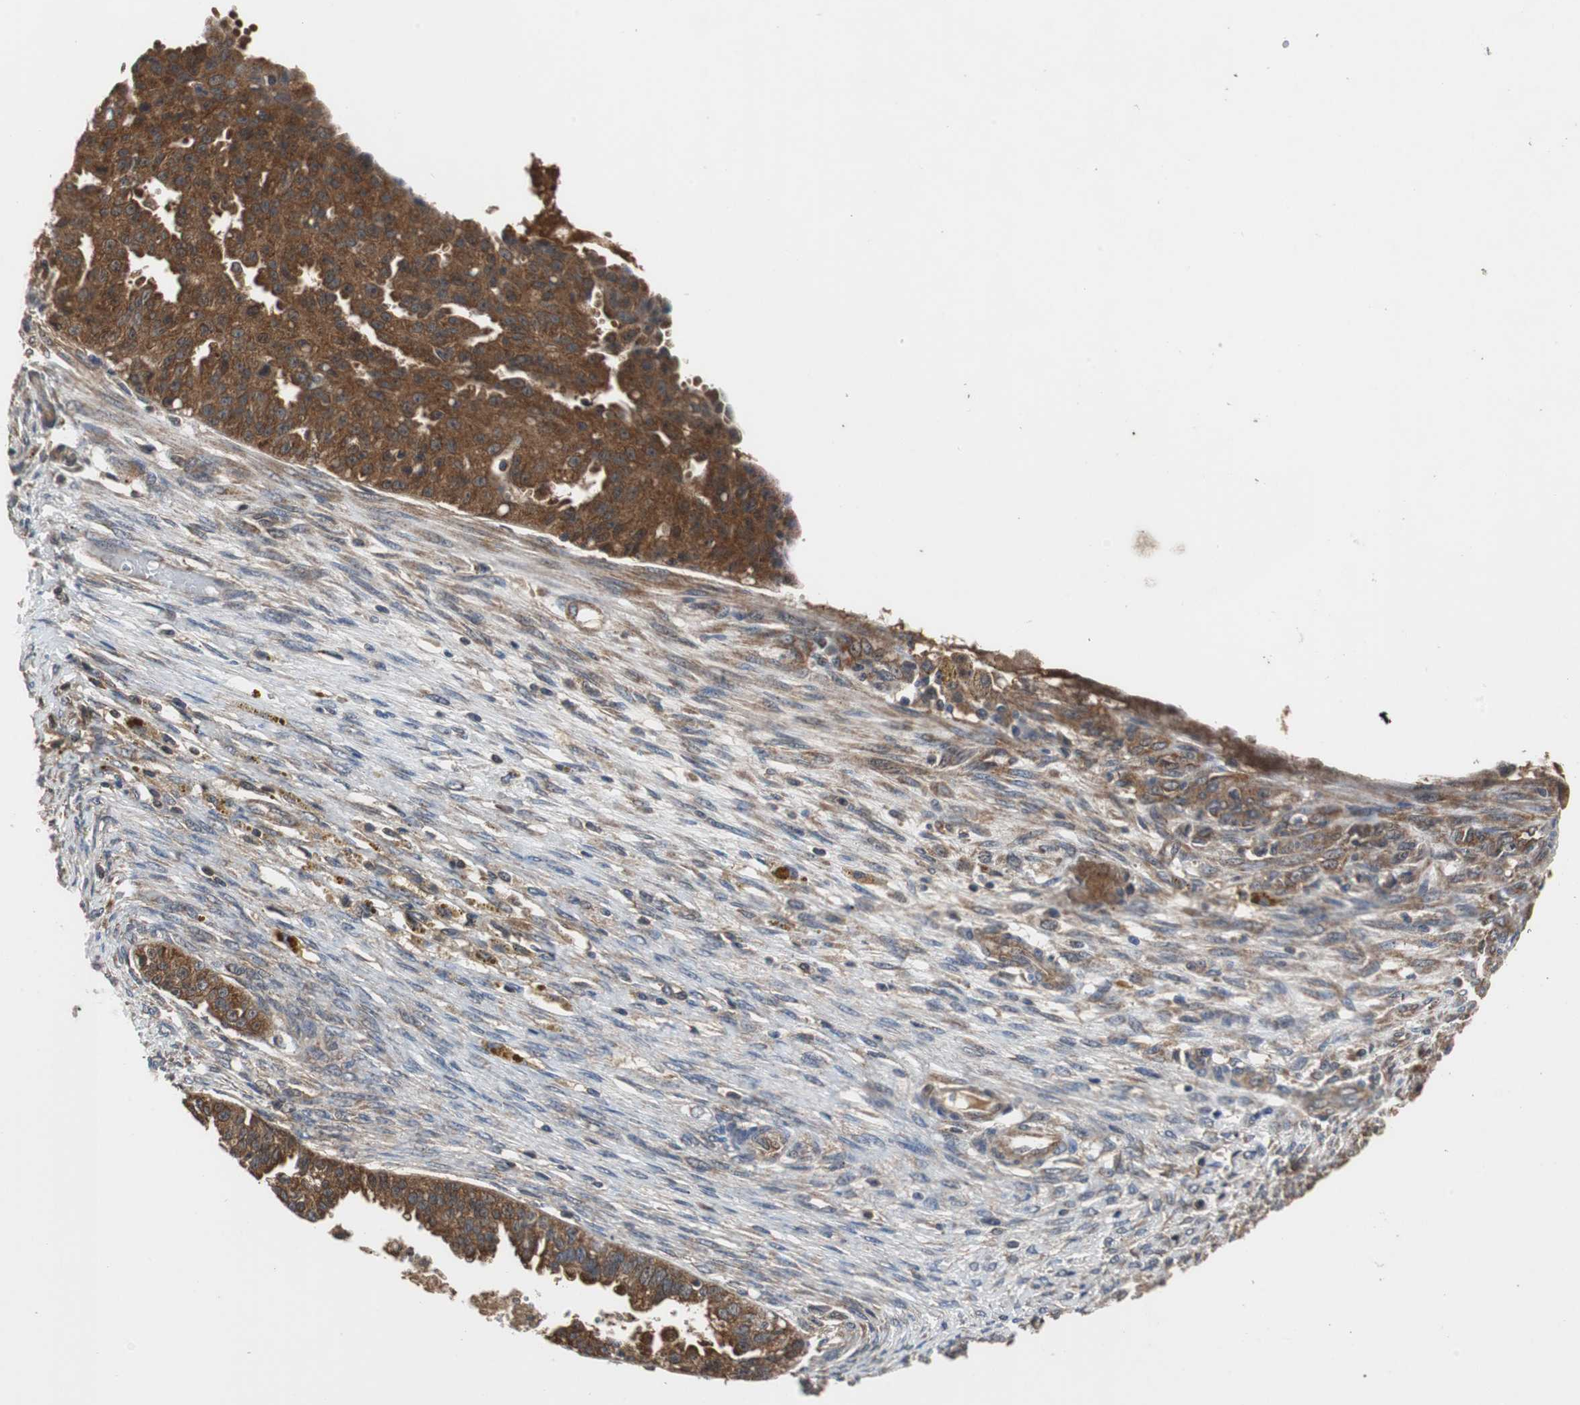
{"staining": {"intensity": "strong", "quantity": ">75%", "location": "cytoplasmic/membranous"}, "tissue": "ovarian cancer", "cell_type": "Tumor cells", "image_type": "cancer", "snomed": [{"axis": "morphology", "description": "Cystadenocarcinoma, serous, NOS"}, {"axis": "topography", "description": "Ovary"}], "caption": "Immunohistochemistry (IHC) image of neoplastic tissue: human serous cystadenocarcinoma (ovarian) stained using IHC displays high levels of strong protein expression localized specifically in the cytoplasmic/membranous of tumor cells, appearing as a cytoplasmic/membranous brown color.", "gene": "VBP1", "patient": {"sex": "female", "age": 58}}